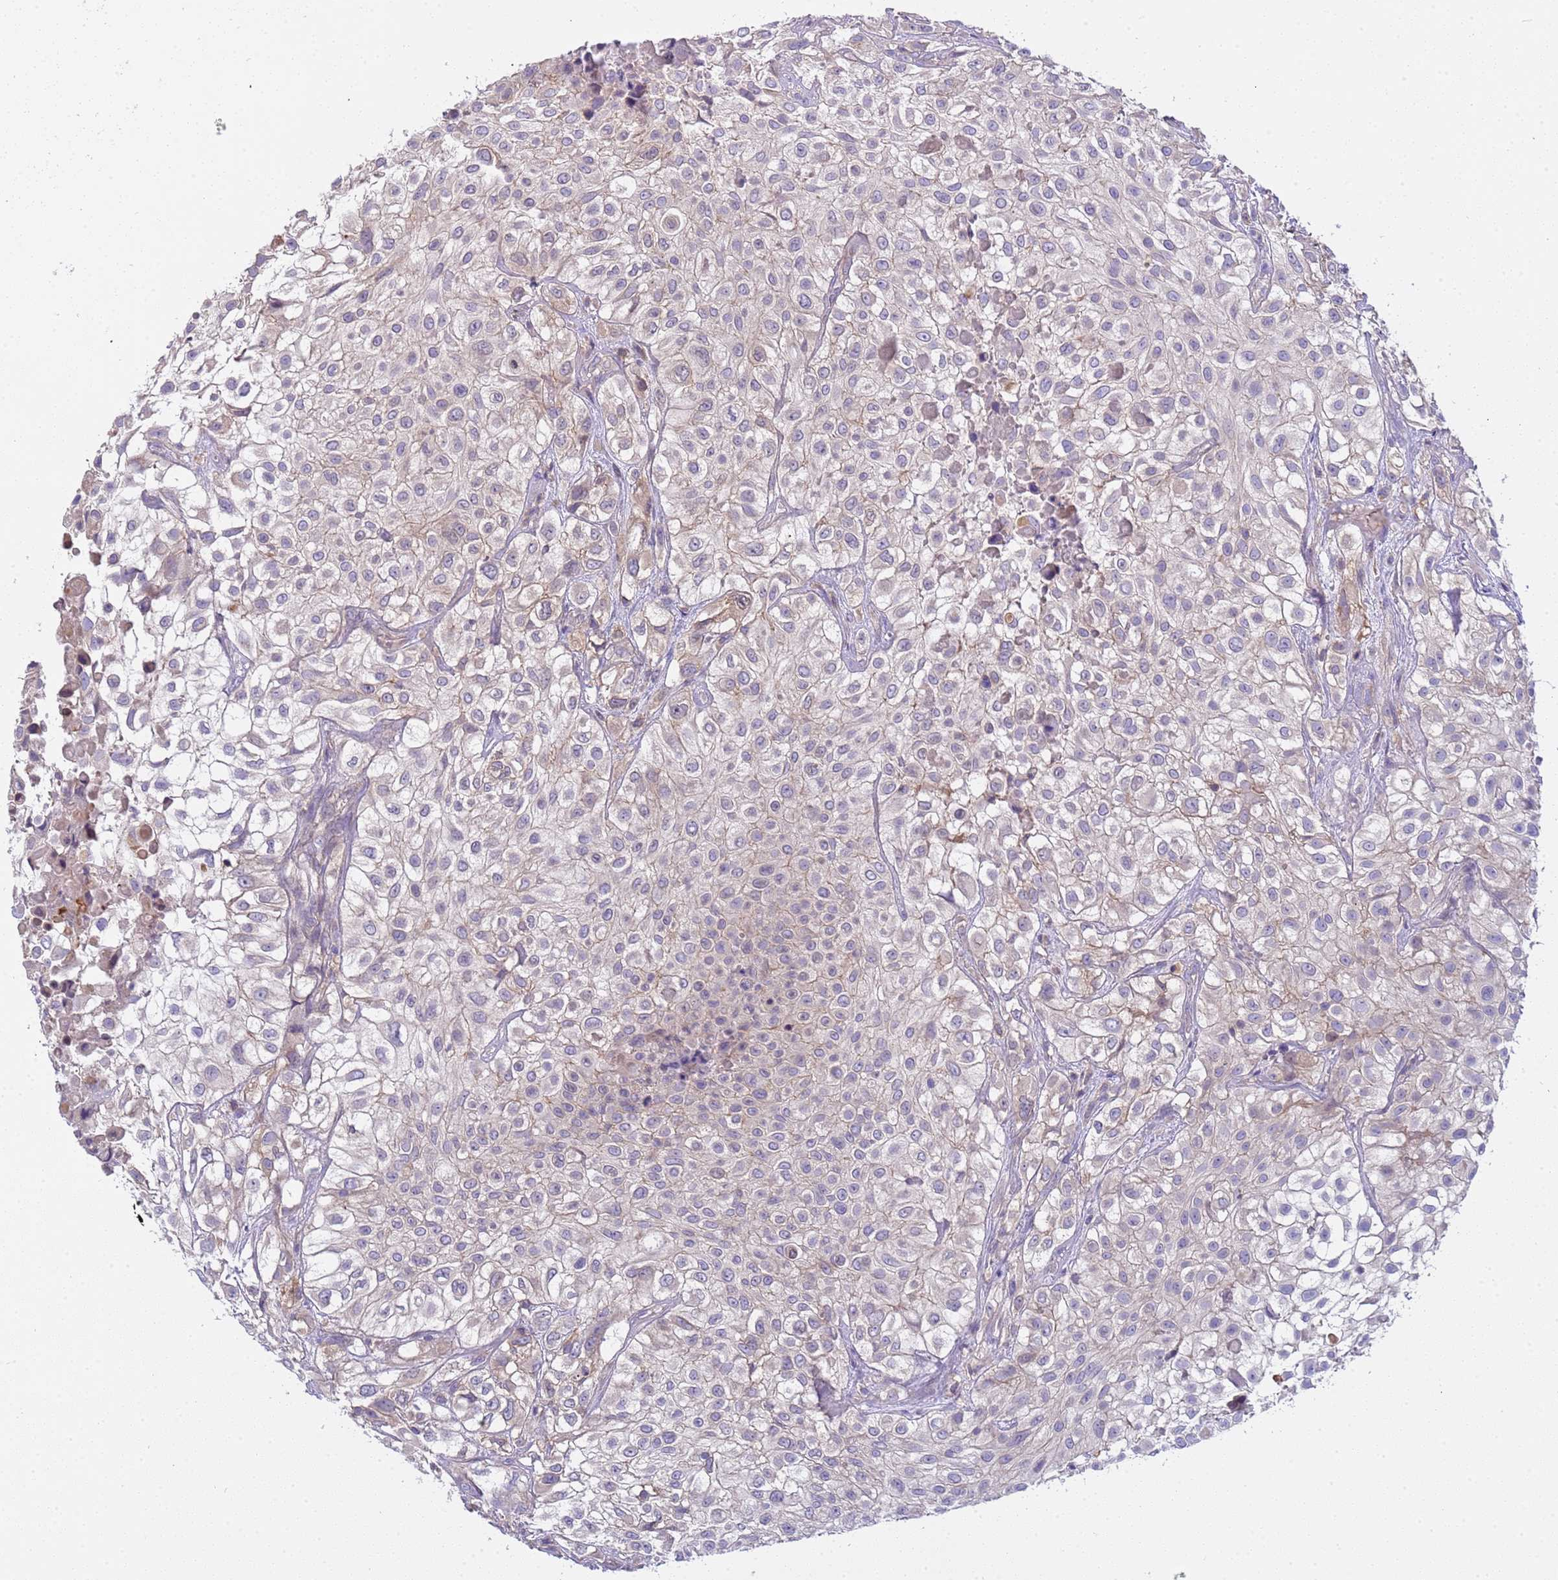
{"staining": {"intensity": "weak", "quantity": "<25%", "location": "cytoplasmic/membranous"}, "tissue": "urothelial cancer", "cell_type": "Tumor cells", "image_type": "cancer", "snomed": [{"axis": "morphology", "description": "Urothelial carcinoma, High grade"}, {"axis": "topography", "description": "Urinary bladder"}], "caption": "Tumor cells are negative for brown protein staining in urothelial cancer.", "gene": "PLCXD3", "patient": {"sex": "male", "age": 56}}